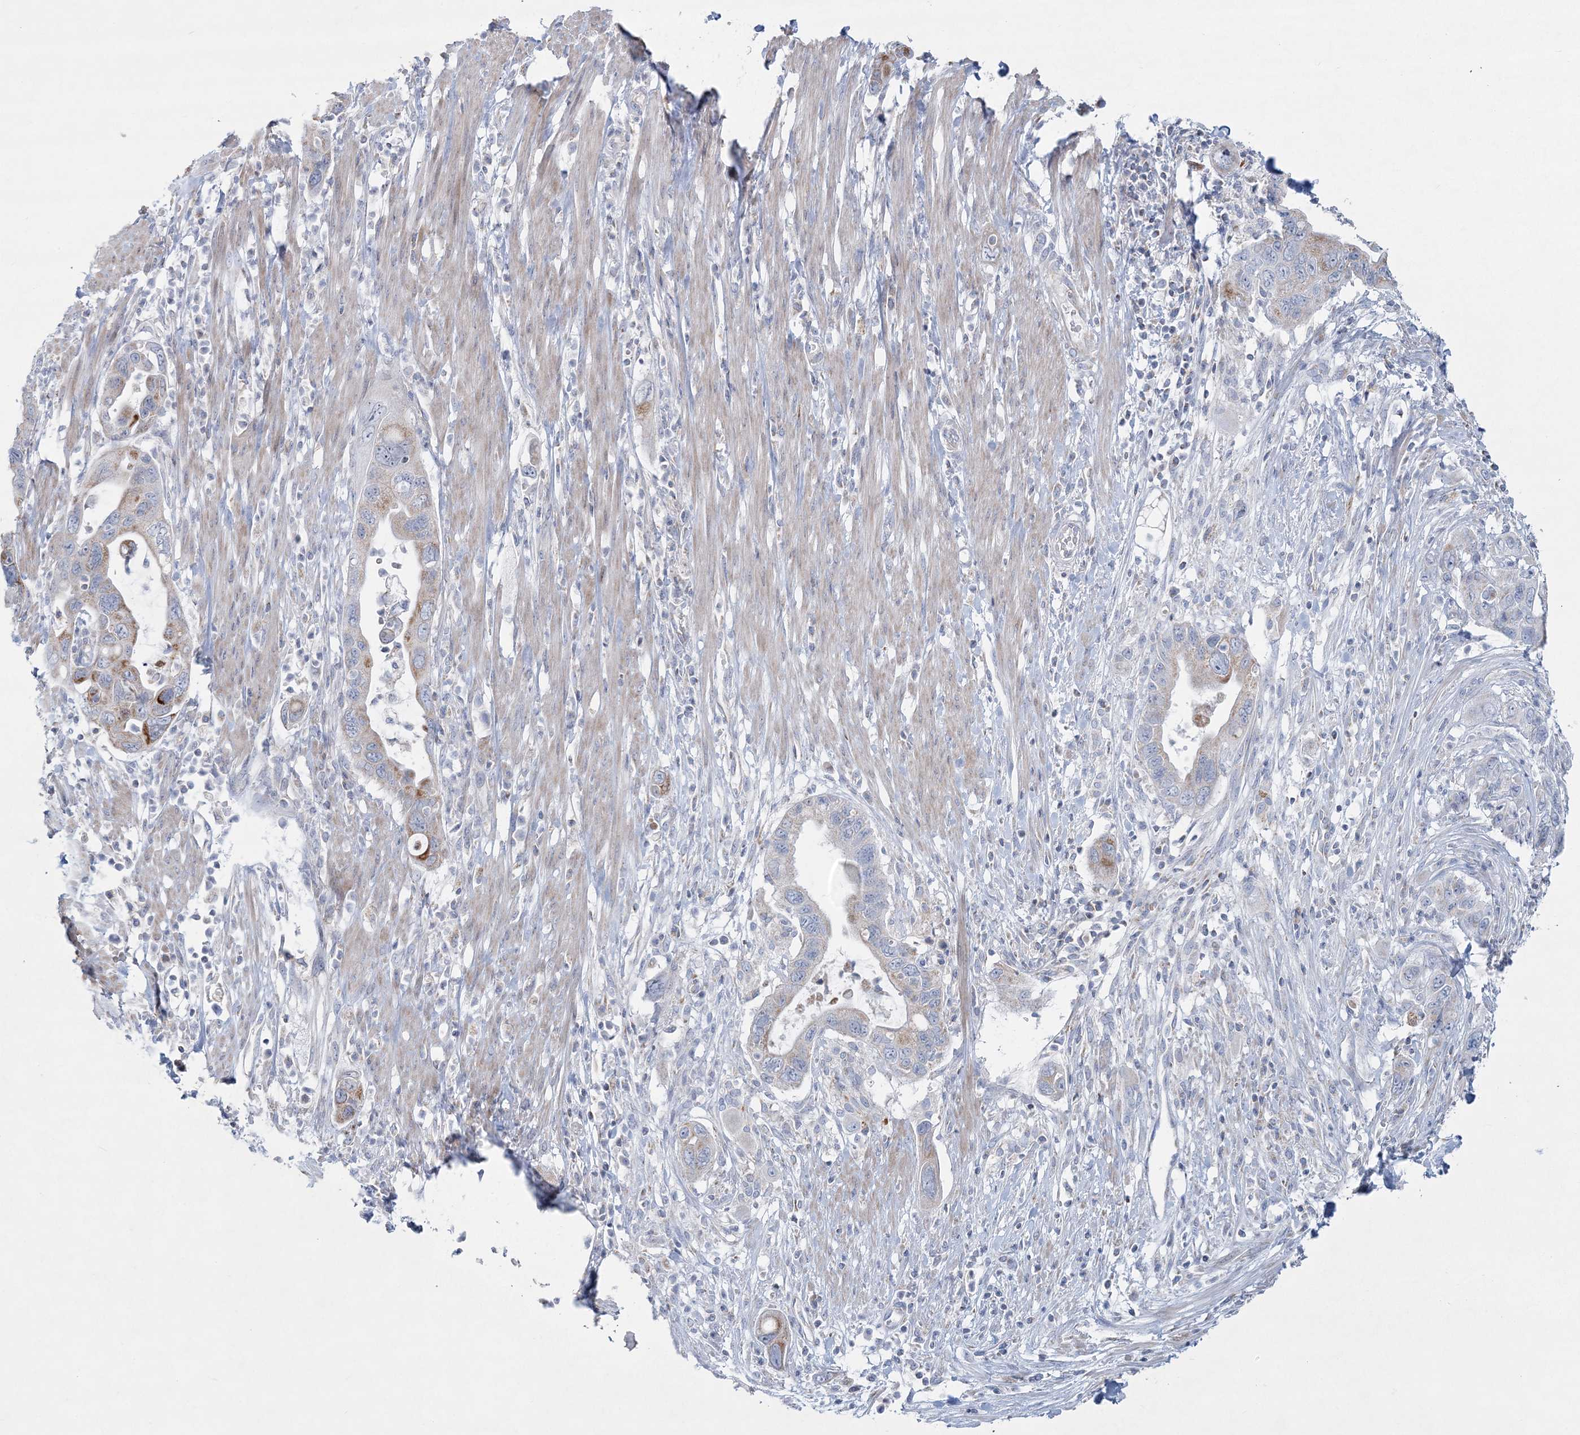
{"staining": {"intensity": "moderate", "quantity": "<25%", "location": "cytoplasmic/membranous"}, "tissue": "pancreatic cancer", "cell_type": "Tumor cells", "image_type": "cancer", "snomed": [{"axis": "morphology", "description": "Adenocarcinoma, NOS"}, {"axis": "topography", "description": "Pancreas"}], "caption": "There is low levels of moderate cytoplasmic/membranous positivity in tumor cells of pancreatic adenocarcinoma, as demonstrated by immunohistochemical staining (brown color).", "gene": "TBC1D7", "patient": {"sex": "female", "age": 71}}